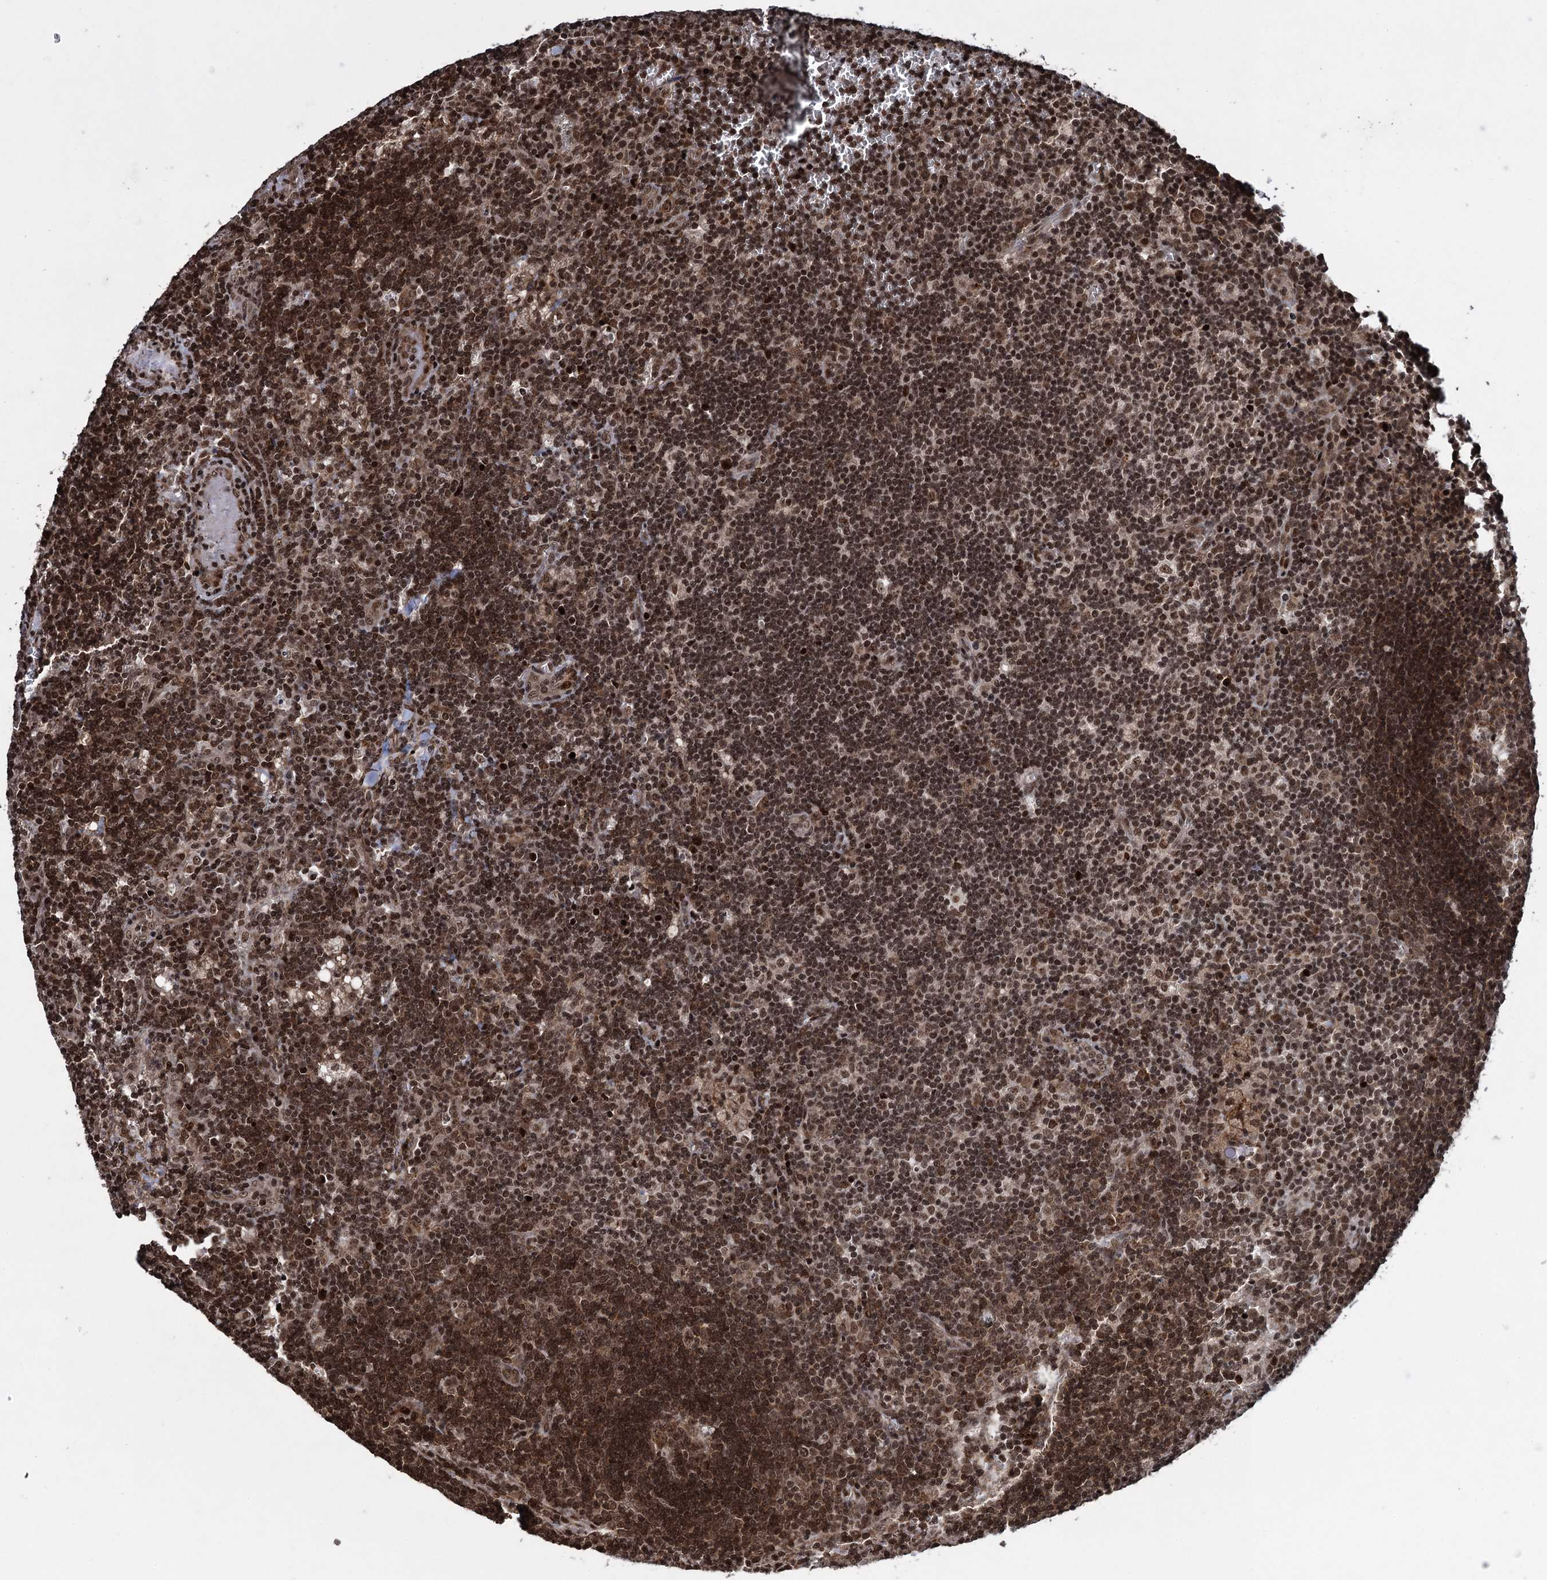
{"staining": {"intensity": "strong", "quantity": ">75%", "location": "cytoplasmic/membranous,nuclear"}, "tissue": "lymph node", "cell_type": "Germinal center cells", "image_type": "normal", "snomed": [{"axis": "morphology", "description": "Normal tissue, NOS"}, {"axis": "topography", "description": "Lymph node"}], "caption": "Immunohistochemical staining of normal human lymph node demonstrates high levels of strong cytoplasmic/membranous,nuclear staining in approximately >75% of germinal center cells.", "gene": "ZNF169", "patient": {"sex": "male", "age": 58}}